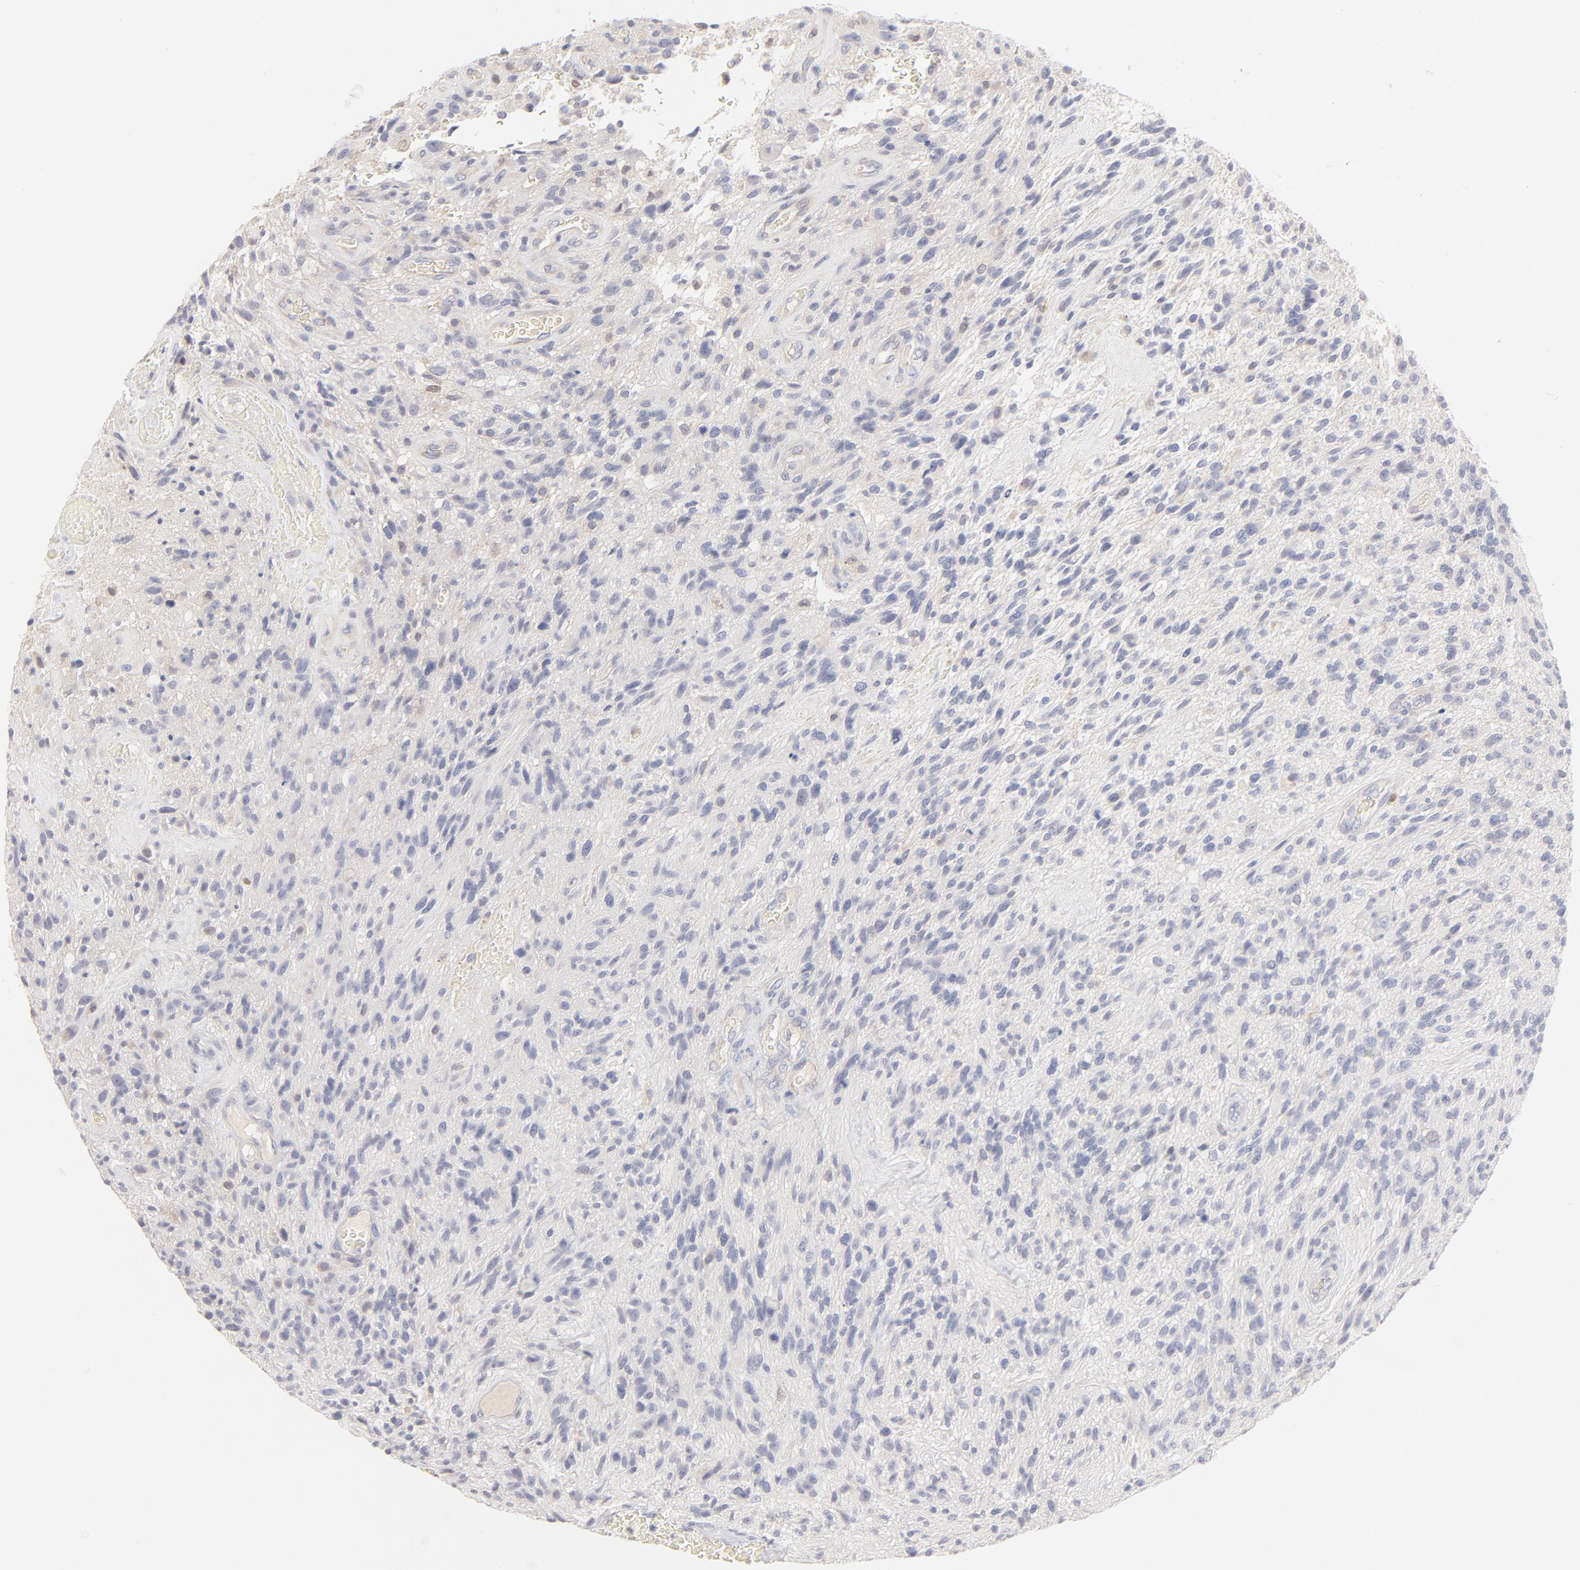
{"staining": {"intensity": "negative", "quantity": "none", "location": "none"}, "tissue": "glioma", "cell_type": "Tumor cells", "image_type": "cancer", "snomed": [{"axis": "morphology", "description": "Normal tissue, NOS"}, {"axis": "morphology", "description": "Glioma, malignant, High grade"}, {"axis": "topography", "description": "Cerebral cortex"}], "caption": "Micrograph shows no significant protein positivity in tumor cells of glioma. Brightfield microscopy of immunohistochemistry (IHC) stained with DAB (brown) and hematoxylin (blue), captured at high magnification.", "gene": "ELF3", "patient": {"sex": "male", "age": 75}}